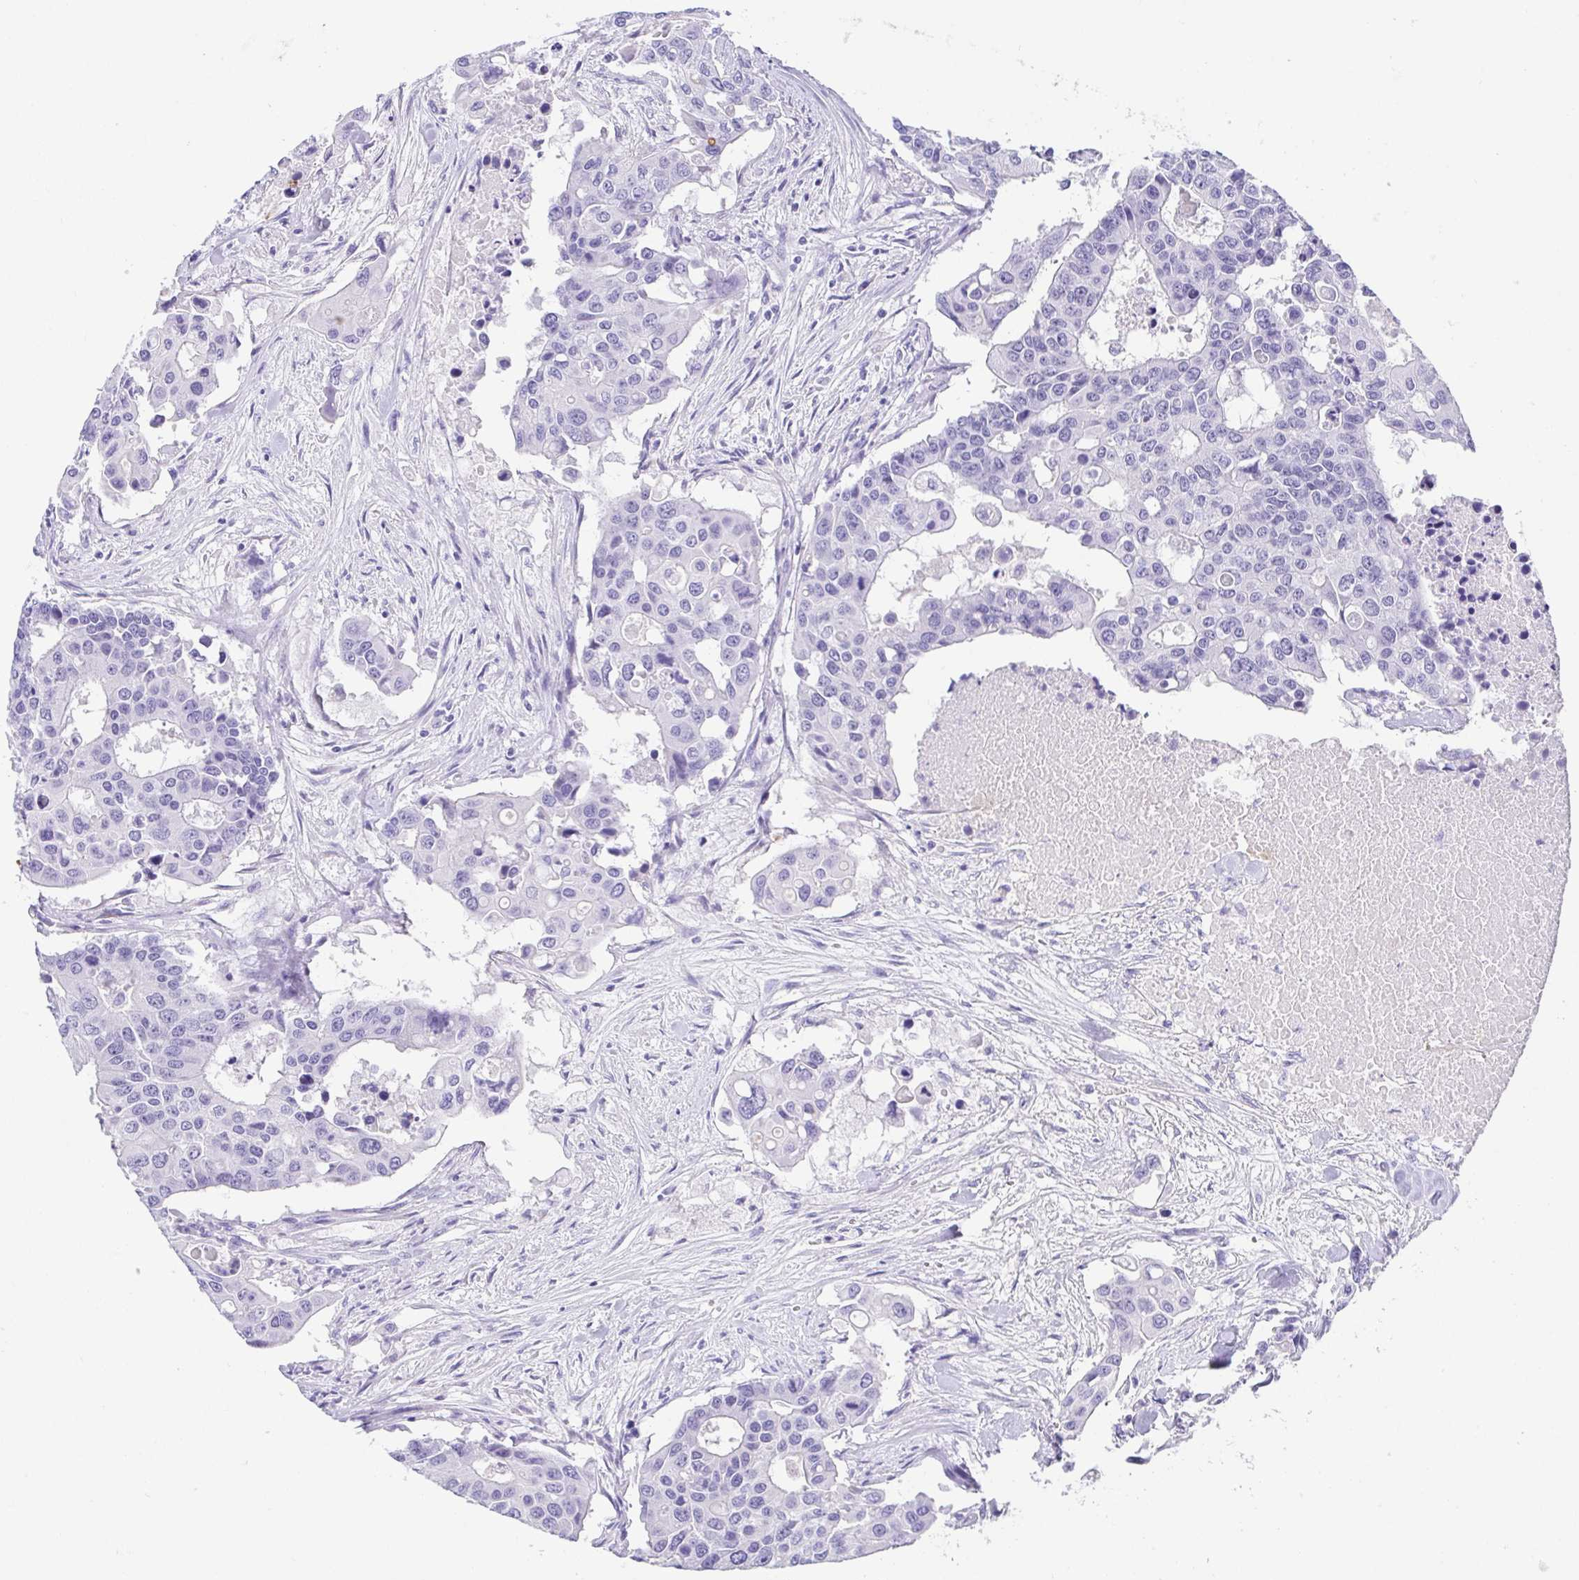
{"staining": {"intensity": "negative", "quantity": "none", "location": "none"}, "tissue": "colorectal cancer", "cell_type": "Tumor cells", "image_type": "cancer", "snomed": [{"axis": "morphology", "description": "Adenocarcinoma, NOS"}, {"axis": "topography", "description": "Colon"}], "caption": "There is no significant positivity in tumor cells of colorectal adenocarcinoma.", "gene": "SPATA4", "patient": {"sex": "male", "age": 77}}